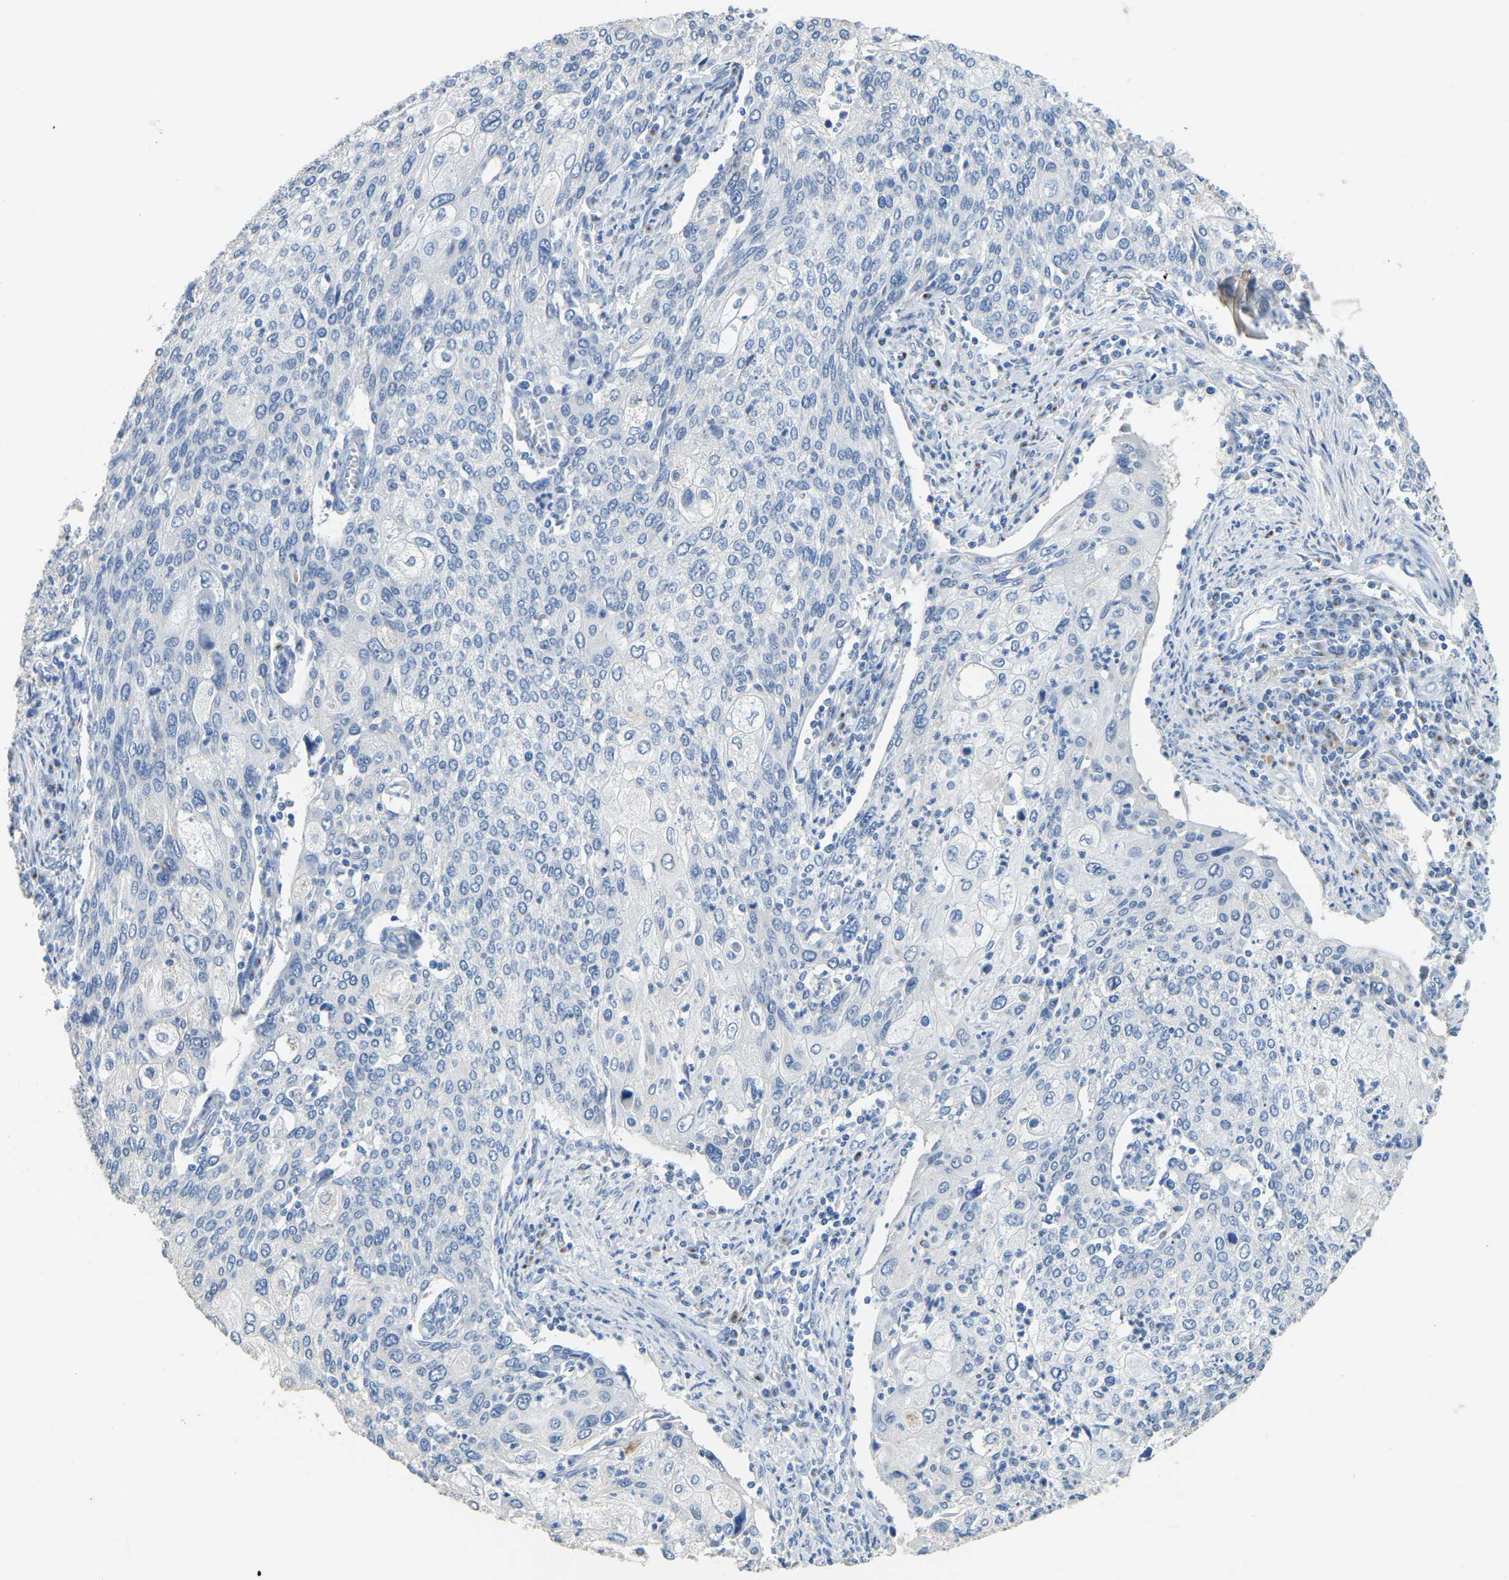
{"staining": {"intensity": "negative", "quantity": "none", "location": "none"}, "tissue": "cervical cancer", "cell_type": "Tumor cells", "image_type": "cancer", "snomed": [{"axis": "morphology", "description": "Squamous cell carcinoma, NOS"}, {"axis": "topography", "description": "Cervix"}], "caption": "High power microscopy image of an immunohistochemistry (IHC) photomicrograph of cervical cancer, revealing no significant staining in tumor cells.", "gene": "FAM174A", "patient": {"sex": "female", "age": 40}}